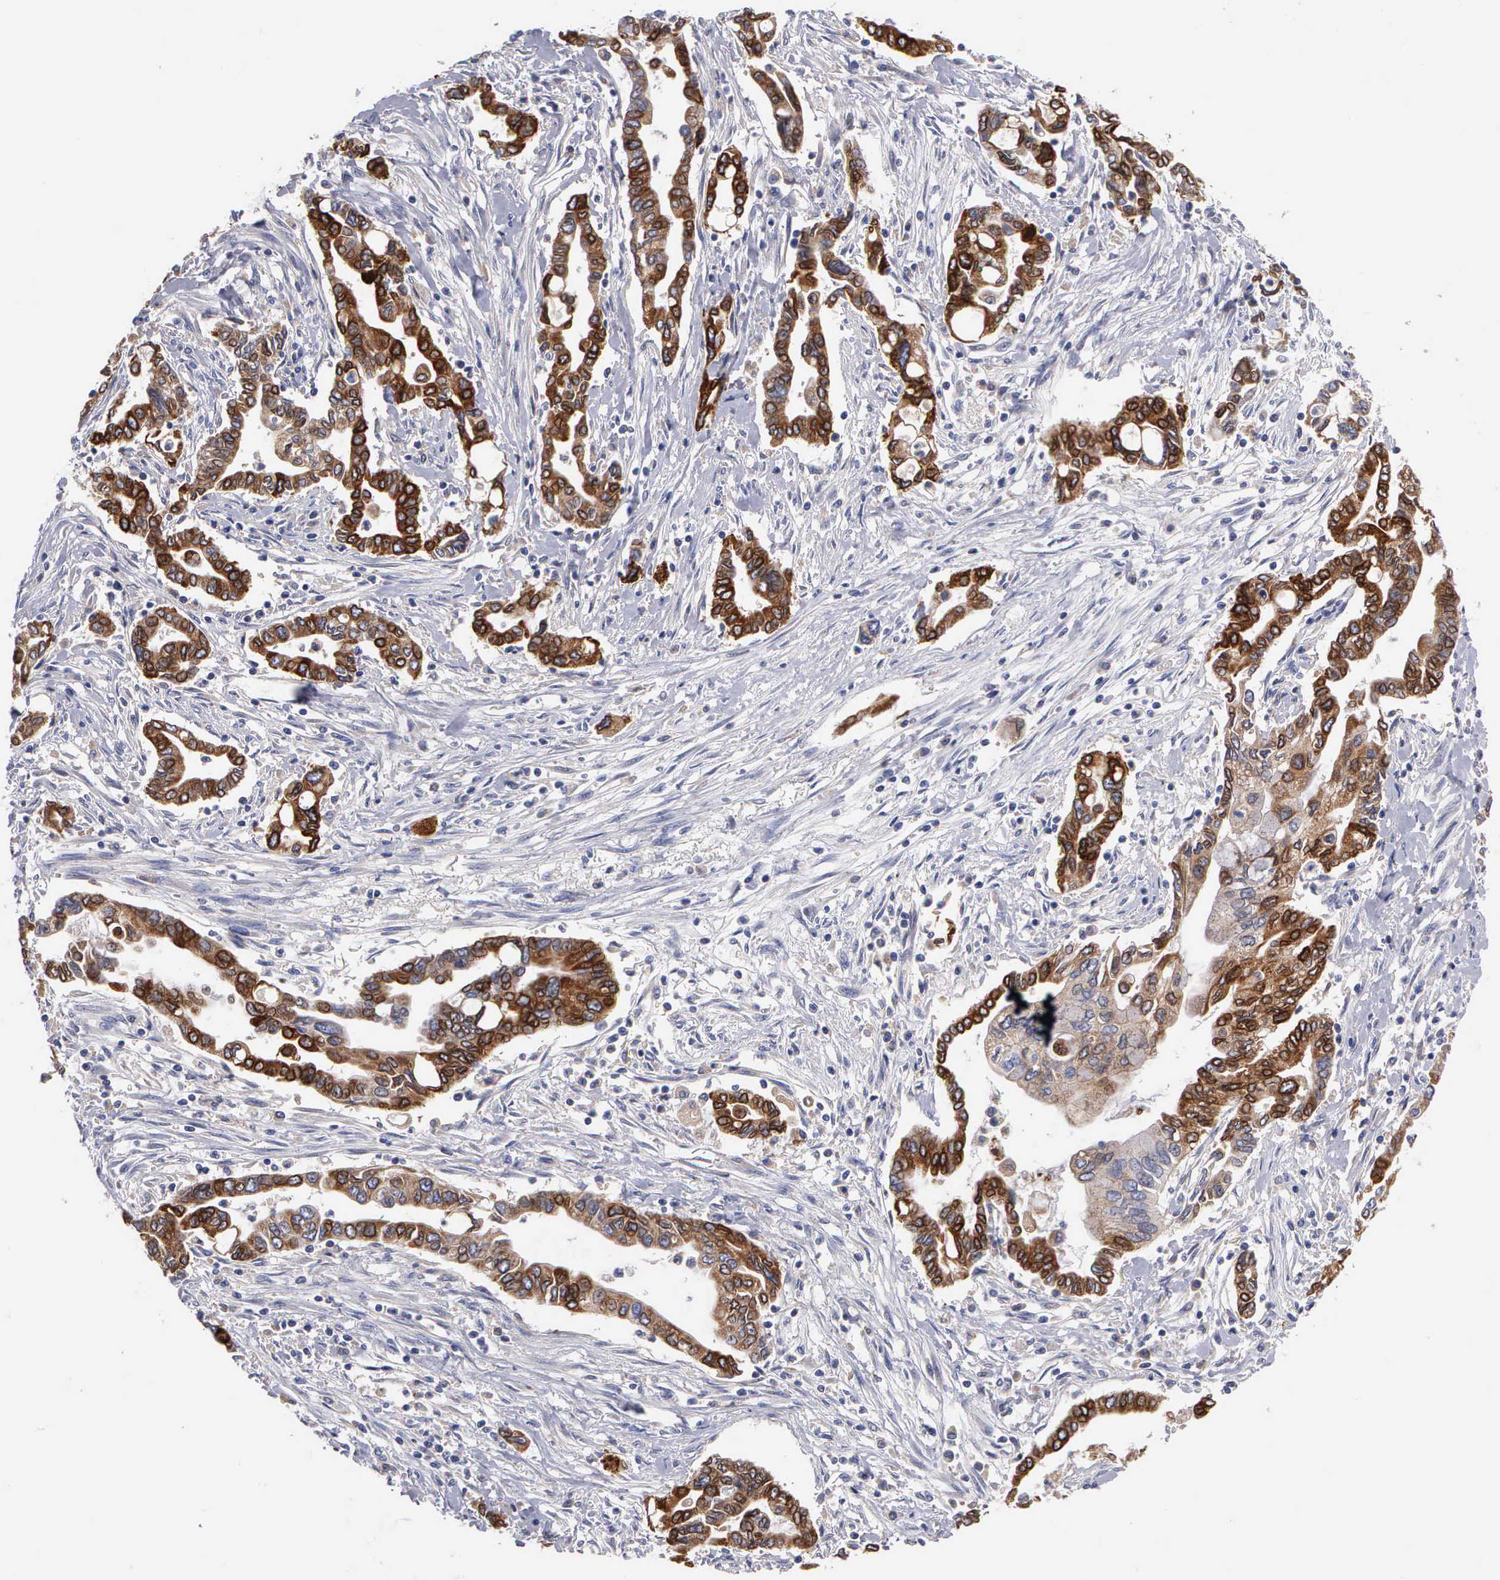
{"staining": {"intensity": "strong", "quantity": "25%-75%", "location": "cytoplasmic/membranous"}, "tissue": "pancreatic cancer", "cell_type": "Tumor cells", "image_type": "cancer", "snomed": [{"axis": "morphology", "description": "Adenocarcinoma, NOS"}, {"axis": "topography", "description": "Pancreas"}], "caption": "Protein staining of pancreatic cancer (adenocarcinoma) tissue exhibits strong cytoplasmic/membranous expression in approximately 25%-75% of tumor cells.", "gene": "PTGS2", "patient": {"sex": "female", "age": 57}}